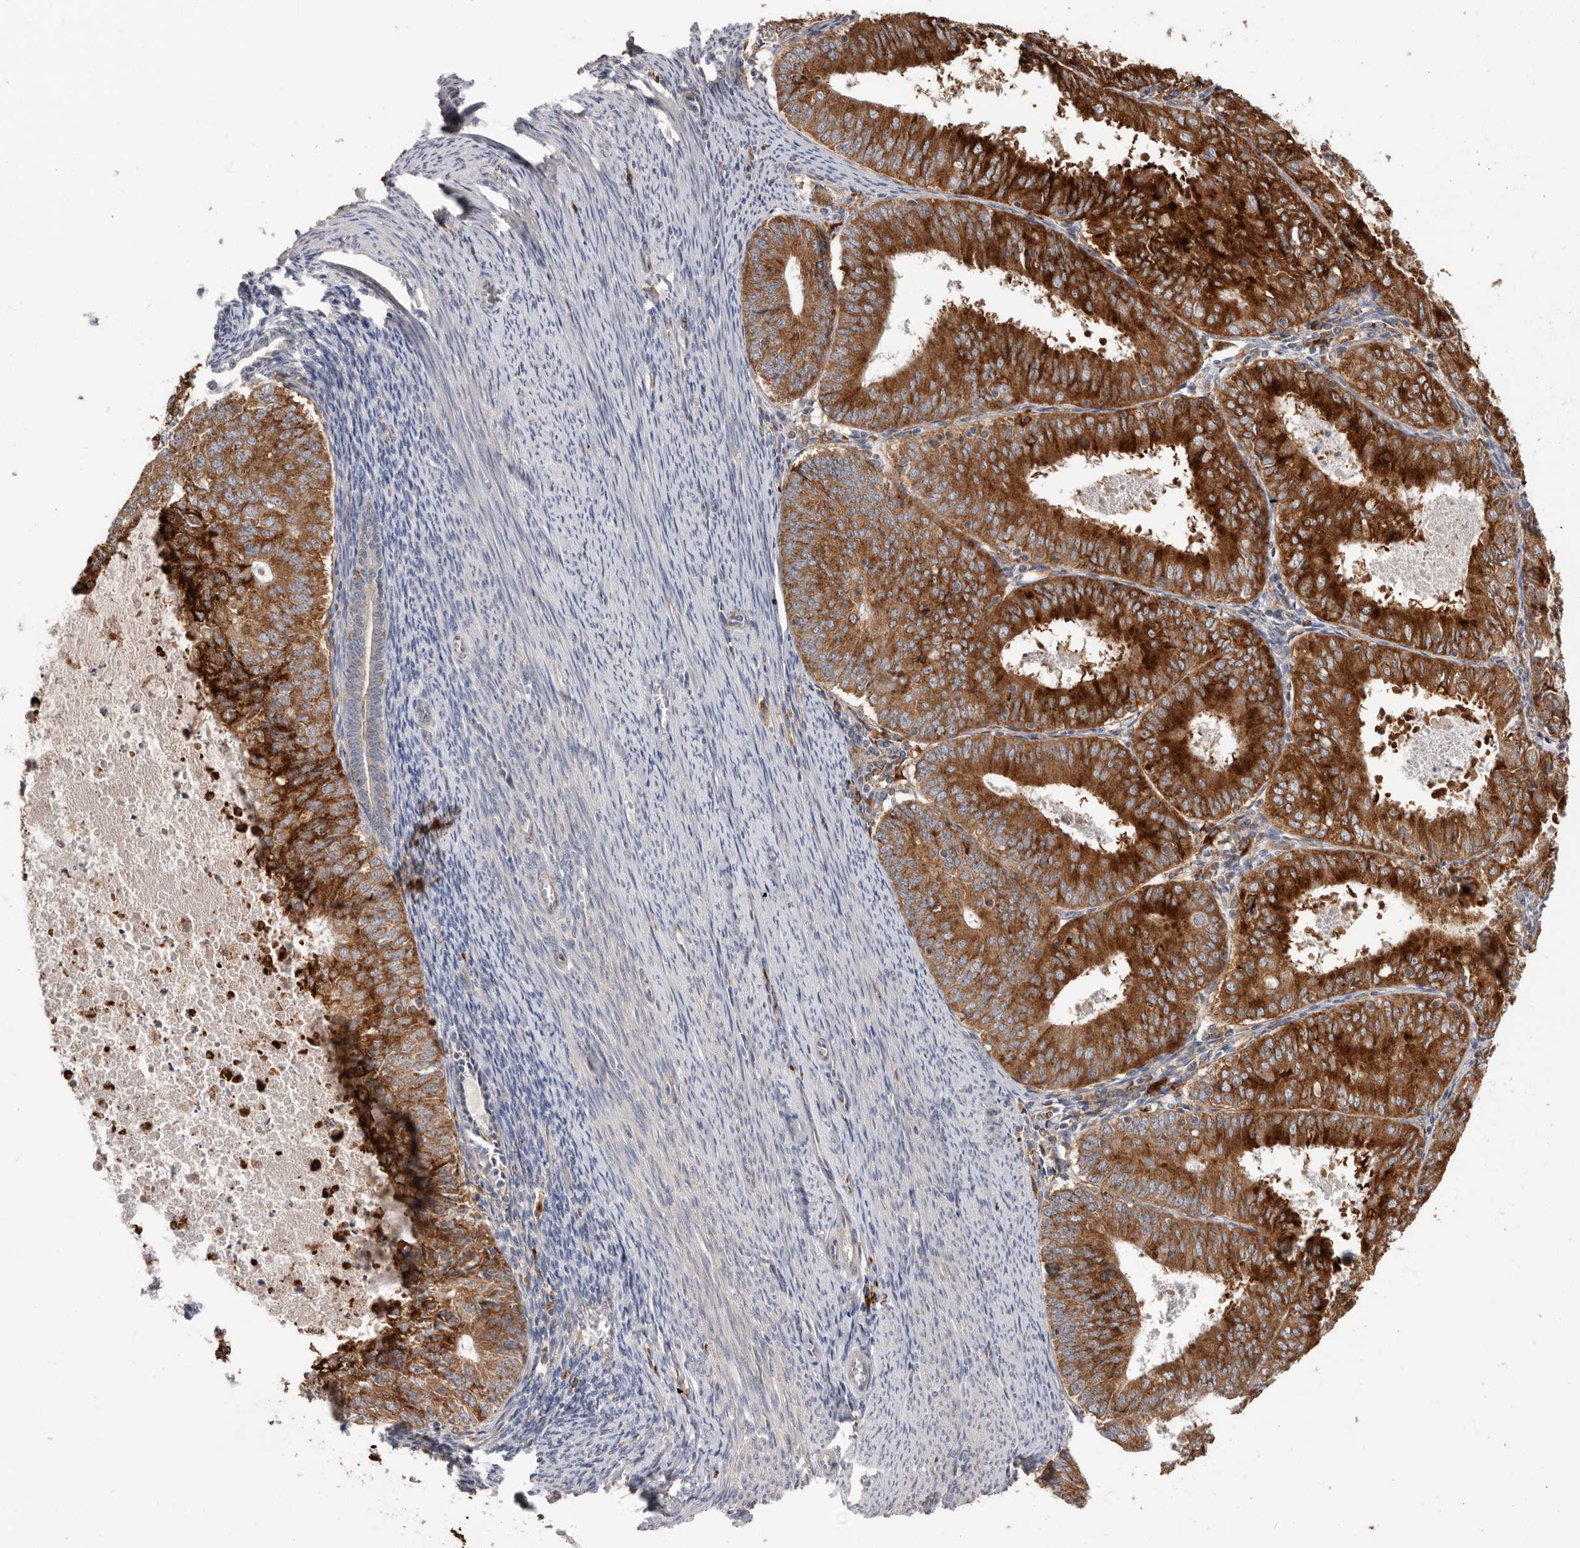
{"staining": {"intensity": "strong", "quantity": ">75%", "location": "cytoplasmic/membranous"}, "tissue": "endometrial cancer", "cell_type": "Tumor cells", "image_type": "cancer", "snomed": [{"axis": "morphology", "description": "Adenocarcinoma, NOS"}, {"axis": "topography", "description": "Endometrium"}], "caption": "Tumor cells show strong cytoplasmic/membranous expression in approximately >75% of cells in endometrial cancer.", "gene": "TFRC", "patient": {"sex": "female", "age": 57}}